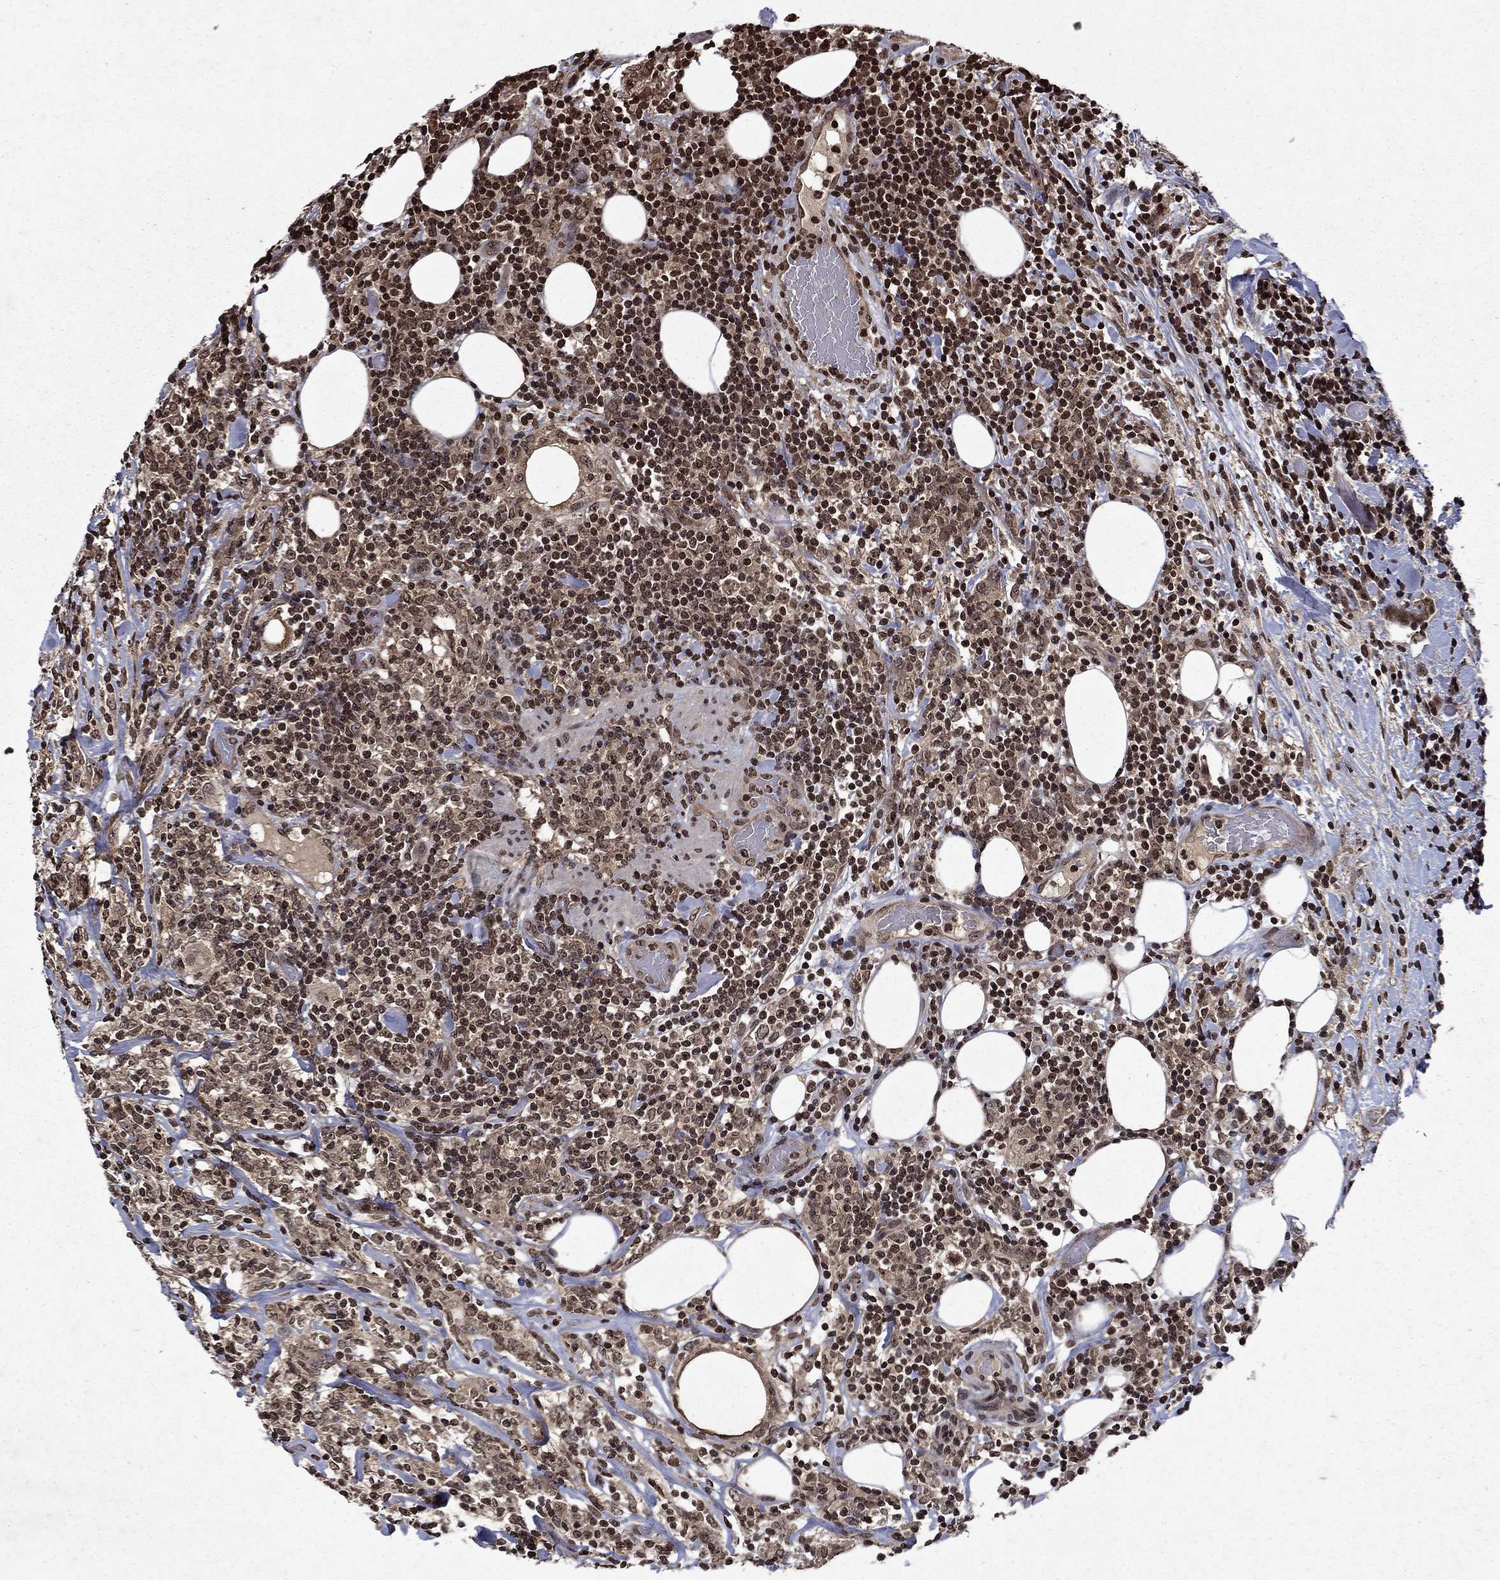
{"staining": {"intensity": "strong", "quantity": "25%-75%", "location": "nuclear"}, "tissue": "lymphoma", "cell_type": "Tumor cells", "image_type": "cancer", "snomed": [{"axis": "morphology", "description": "Malignant lymphoma, non-Hodgkin's type, High grade"}, {"axis": "topography", "description": "Lymph node"}], "caption": "Immunohistochemical staining of malignant lymphoma, non-Hodgkin's type (high-grade) demonstrates high levels of strong nuclear protein positivity in approximately 25%-75% of tumor cells. (Brightfield microscopy of DAB IHC at high magnification).", "gene": "PIN4", "patient": {"sex": "female", "age": 84}}